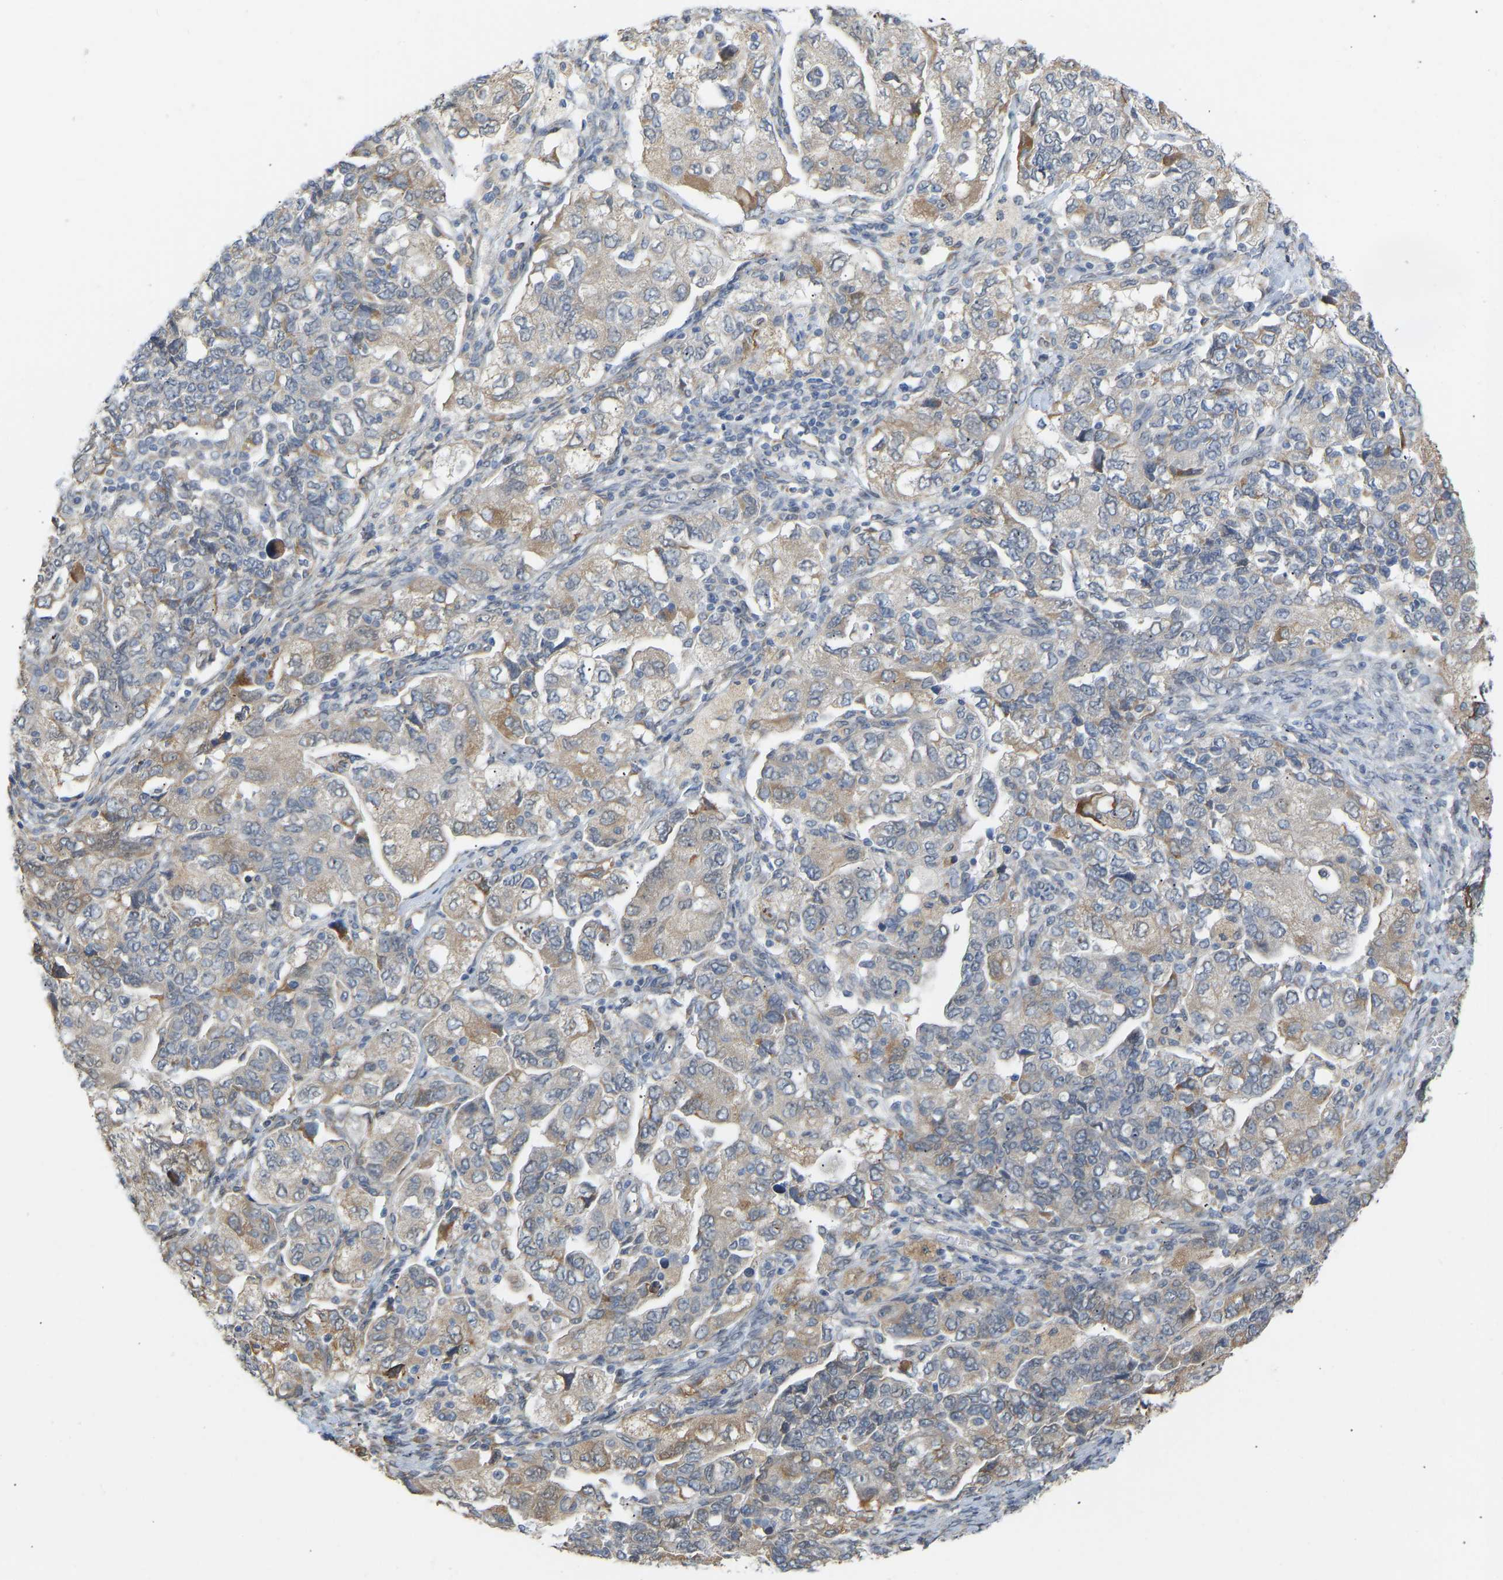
{"staining": {"intensity": "moderate", "quantity": "<25%", "location": "cytoplasmic/membranous"}, "tissue": "ovarian cancer", "cell_type": "Tumor cells", "image_type": "cancer", "snomed": [{"axis": "morphology", "description": "Carcinoma, NOS"}, {"axis": "morphology", "description": "Cystadenocarcinoma, serous, NOS"}, {"axis": "topography", "description": "Ovary"}], "caption": "Human ovarian cancer (serous cystadenocarcinoma) stained with a protein marker reveals moderate staining in tumor cells.", "gene": "BEND3", "patient": {"sex": "female", "age": 69}}